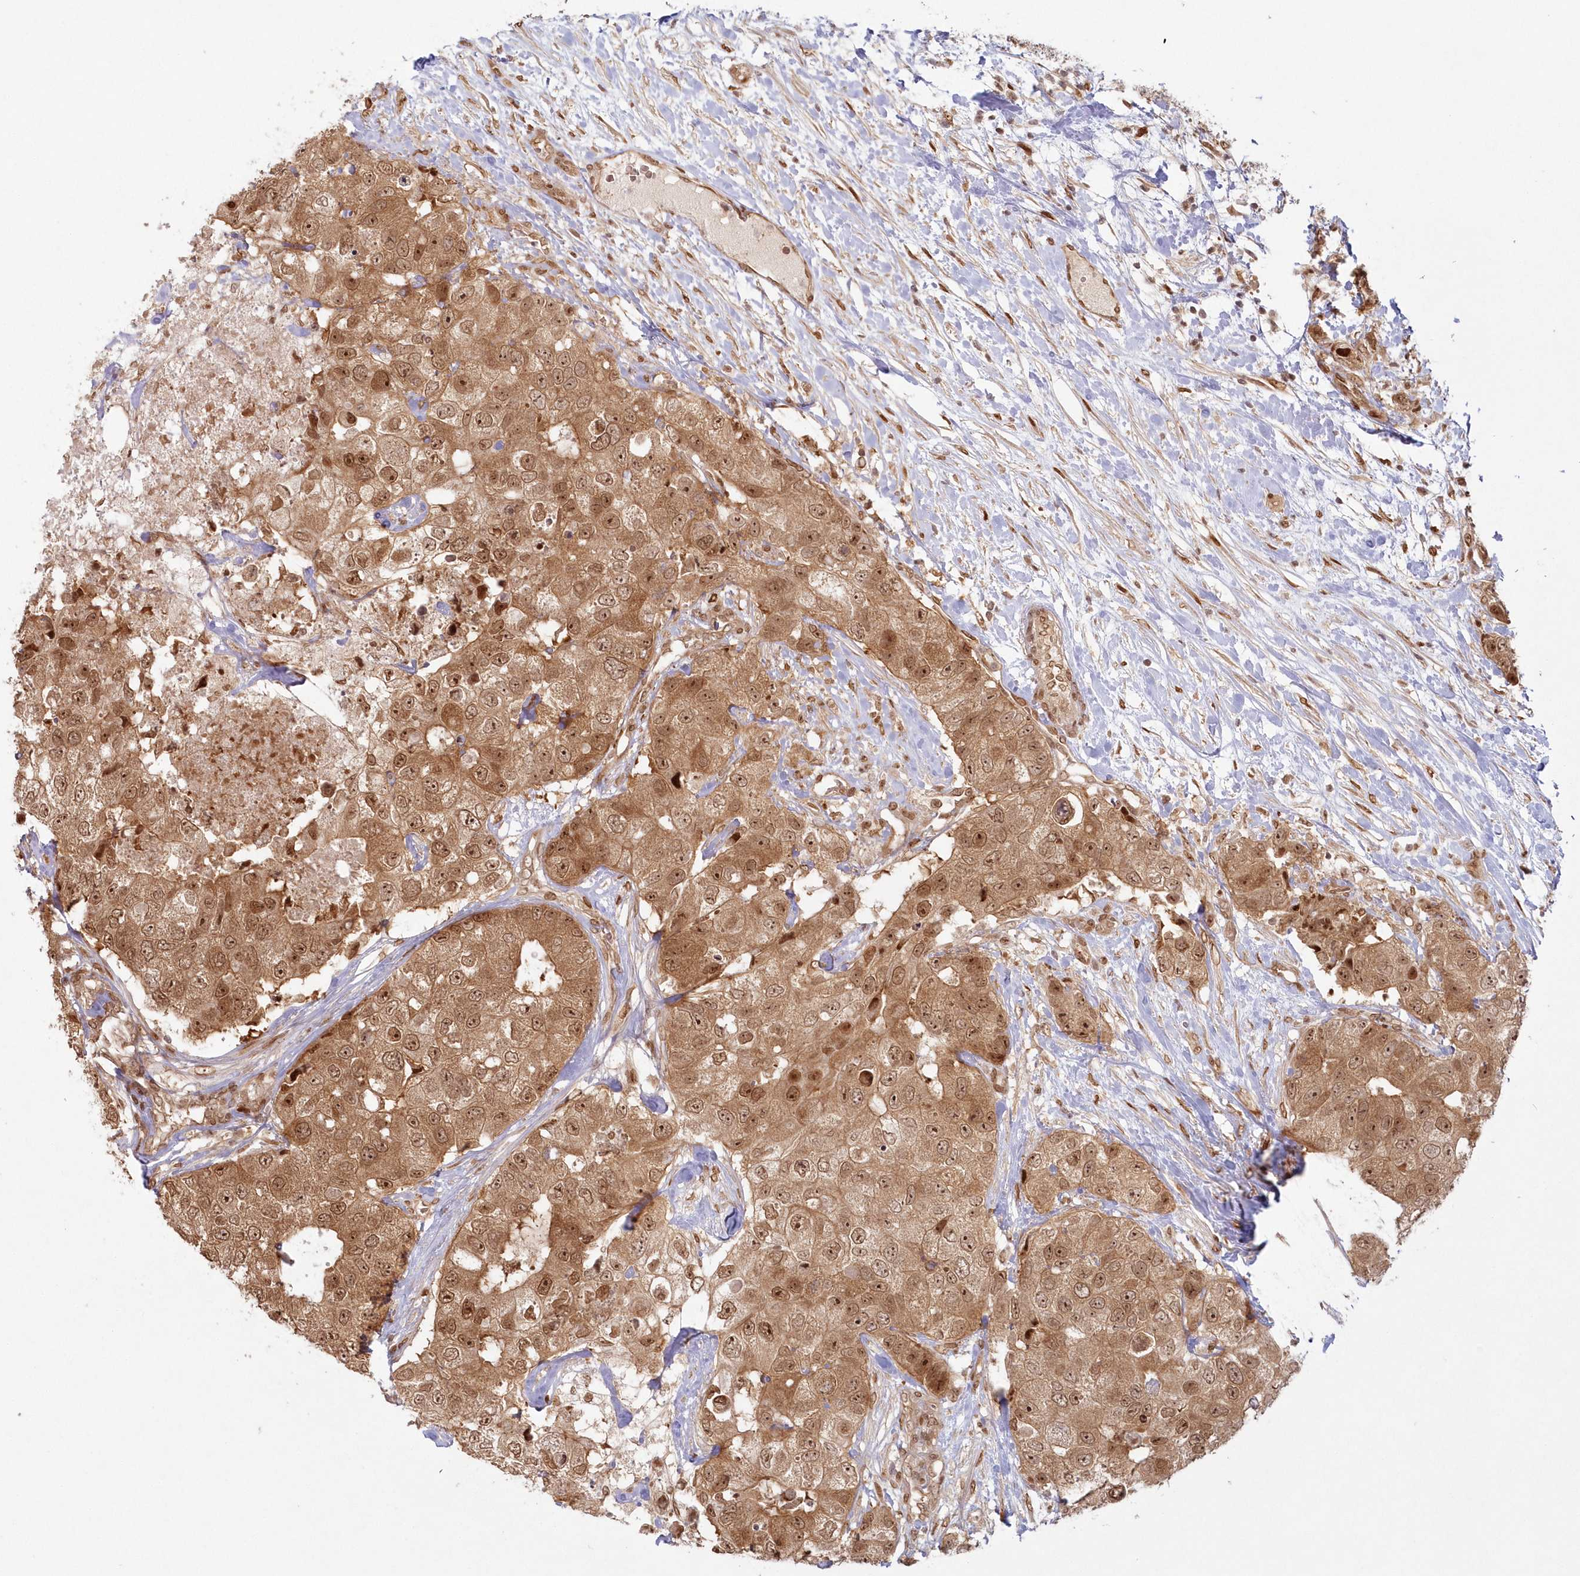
{"staining": {"intensity": "moderate", "quantity": ">75%", "location": "cytoplasmic/membranous,nuclear"}, "tissue": "breast cancer", "cell_type": "Tumor cells", "image_type": "cancer", "snomed": [{"axis": "morphology", "description": "Duct carcinoma"}, {"axis": "topography", "description": "Breast"}], "caption": "DAB (3,3'-diaminobenzidine) immunohistochemical staining of breast invasive ductal carcinoma exhibits moderate cytoplasmic/membranous and nuclear protein staining in about >75% of tumor cells.", "gene": "TOGARAM2", "patient": {"sex": "female", "age": 62}}